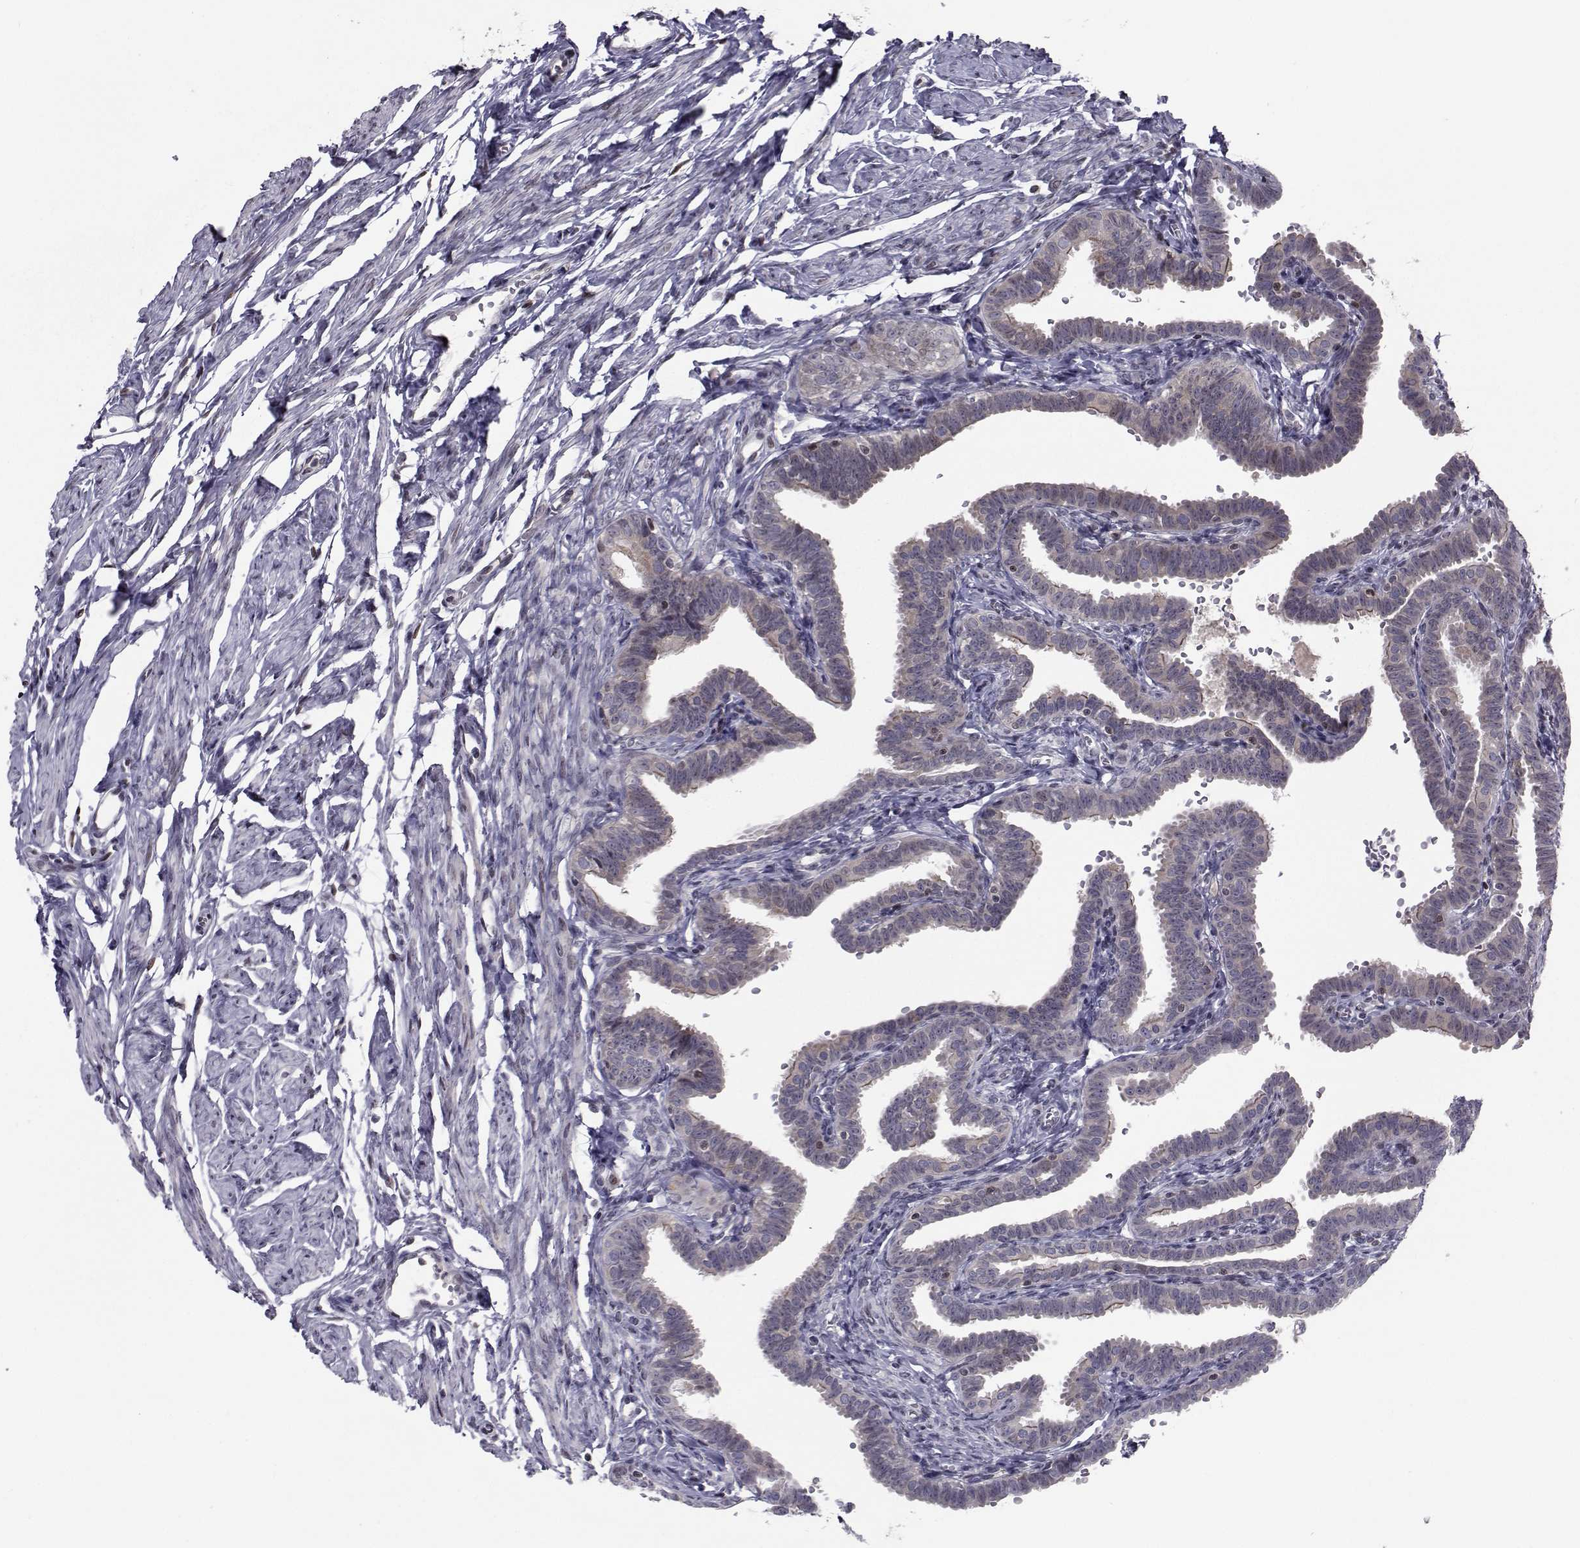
{"staining": {"intensity": "weak", "quantity": "25%-75%", "location": "cytoplasmic/membranous"}, "tissue": "fallopian tube", "cell_type": "Glandular cells", "image_type": "normal", "snomed": [{"axis": "morphology", "description": "Normal tissue, NOS"}, {"axis": "topography", "description": "Fallopian tube"}, {"axis": "topography", "description": "Ovary"}], "caption": "IHC micrograph of benign fallopian tube stained for a protein (brown), which demonstrates low levels of weak cytoplasmic/membranous expression in about 25%-75% of glandular cells.", "gene": "PCP4L1", "patient": {"sex": "female", "age": 57}}